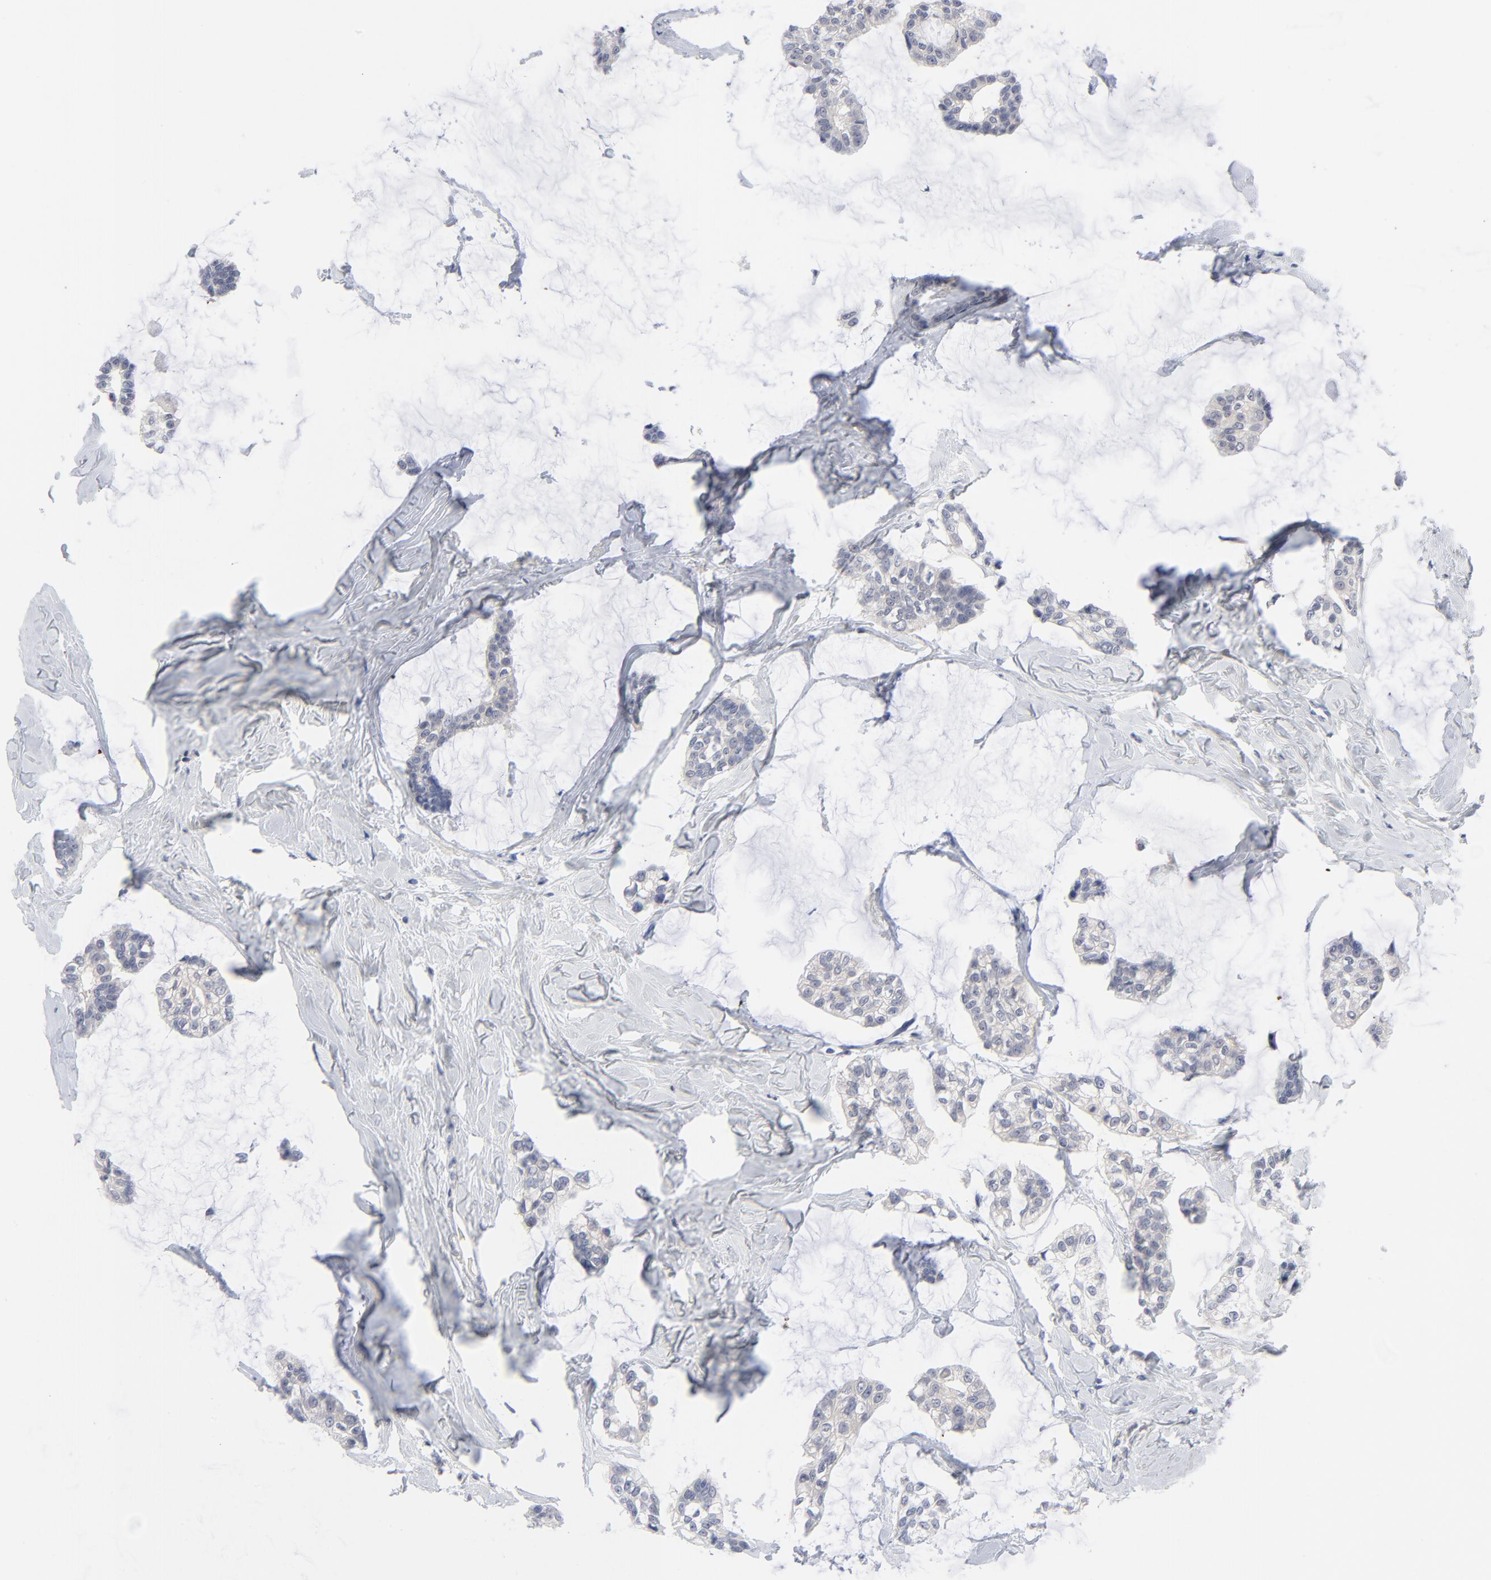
{"staining": {"intensity": "negative", "quantity": "none", "location": "none"}, "tissue": "breast cancer", "cell_type": "Tumor cells", "image_type": "cancer", "snomed": [{"axis": "morphology", "description": "Duct carcinoma"}, {"axis": "topography", "description": "Breast"}], "caption": "Immunohistochemical staining of breast cancer (invasive ductal carcinoma) displays no significant positivity in tumor cells.", "gene": "CLEC4G", "patient": {"sex": "female", "age": 93}}